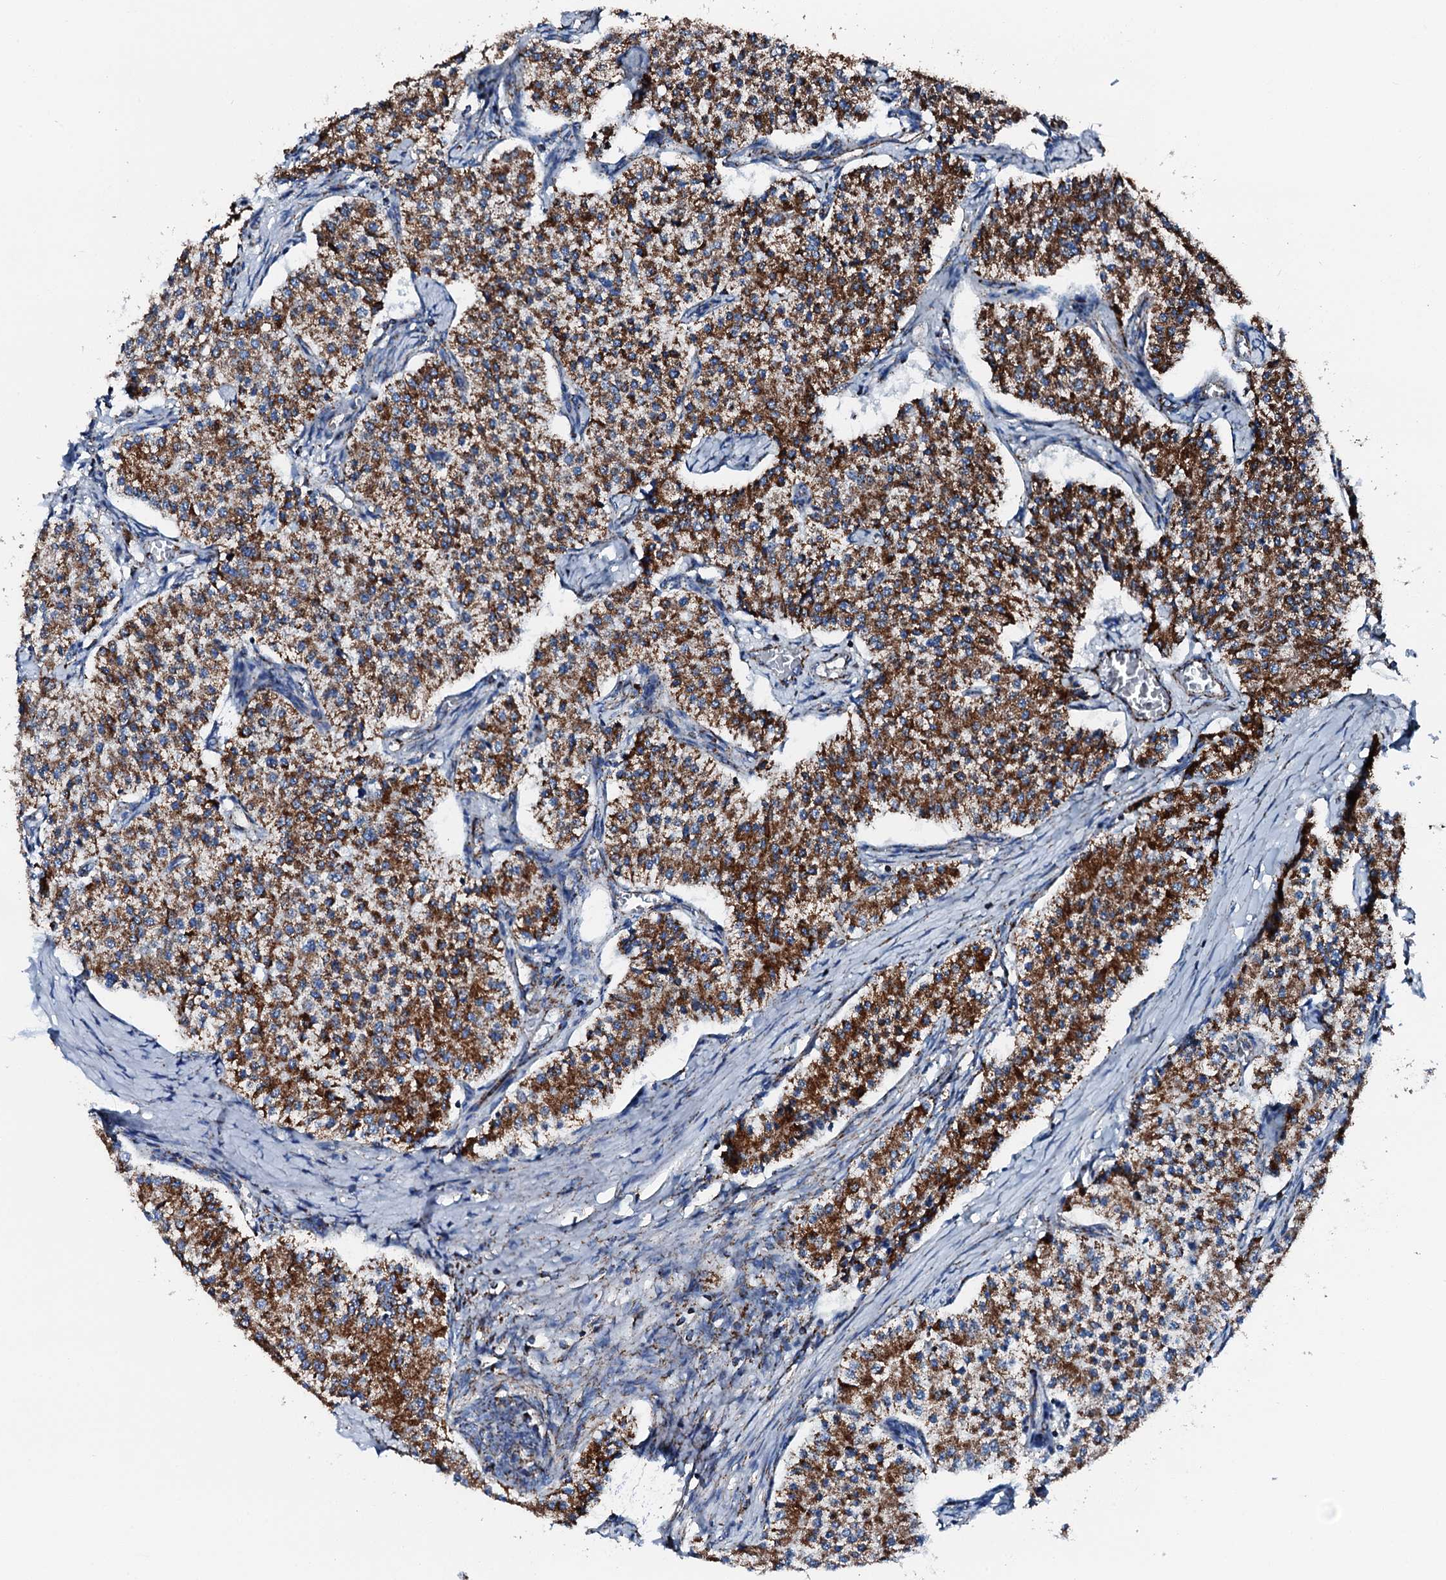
{"staining": {"intensity": "strong", "quantity": ">75%", "location": "cytoplasmic/membranous"}, "tissue": "carcinoid", "cell_type": "Tumor cells", "image_type": "cancer", "snomed": [{"axis": "morphology", "description": "Carcinoid, malignant, NOS"}, {"axis": "topography", "description": "Colon"}], "caption": "An IHC image of tumor tissue is shown. Protein staining in brown labels strong cytoplasmic/membranous positivity in carcinoid (malignant) within tumor cells.", "gene": "HADH", "patient": {"sex": "female", "age": 52}}